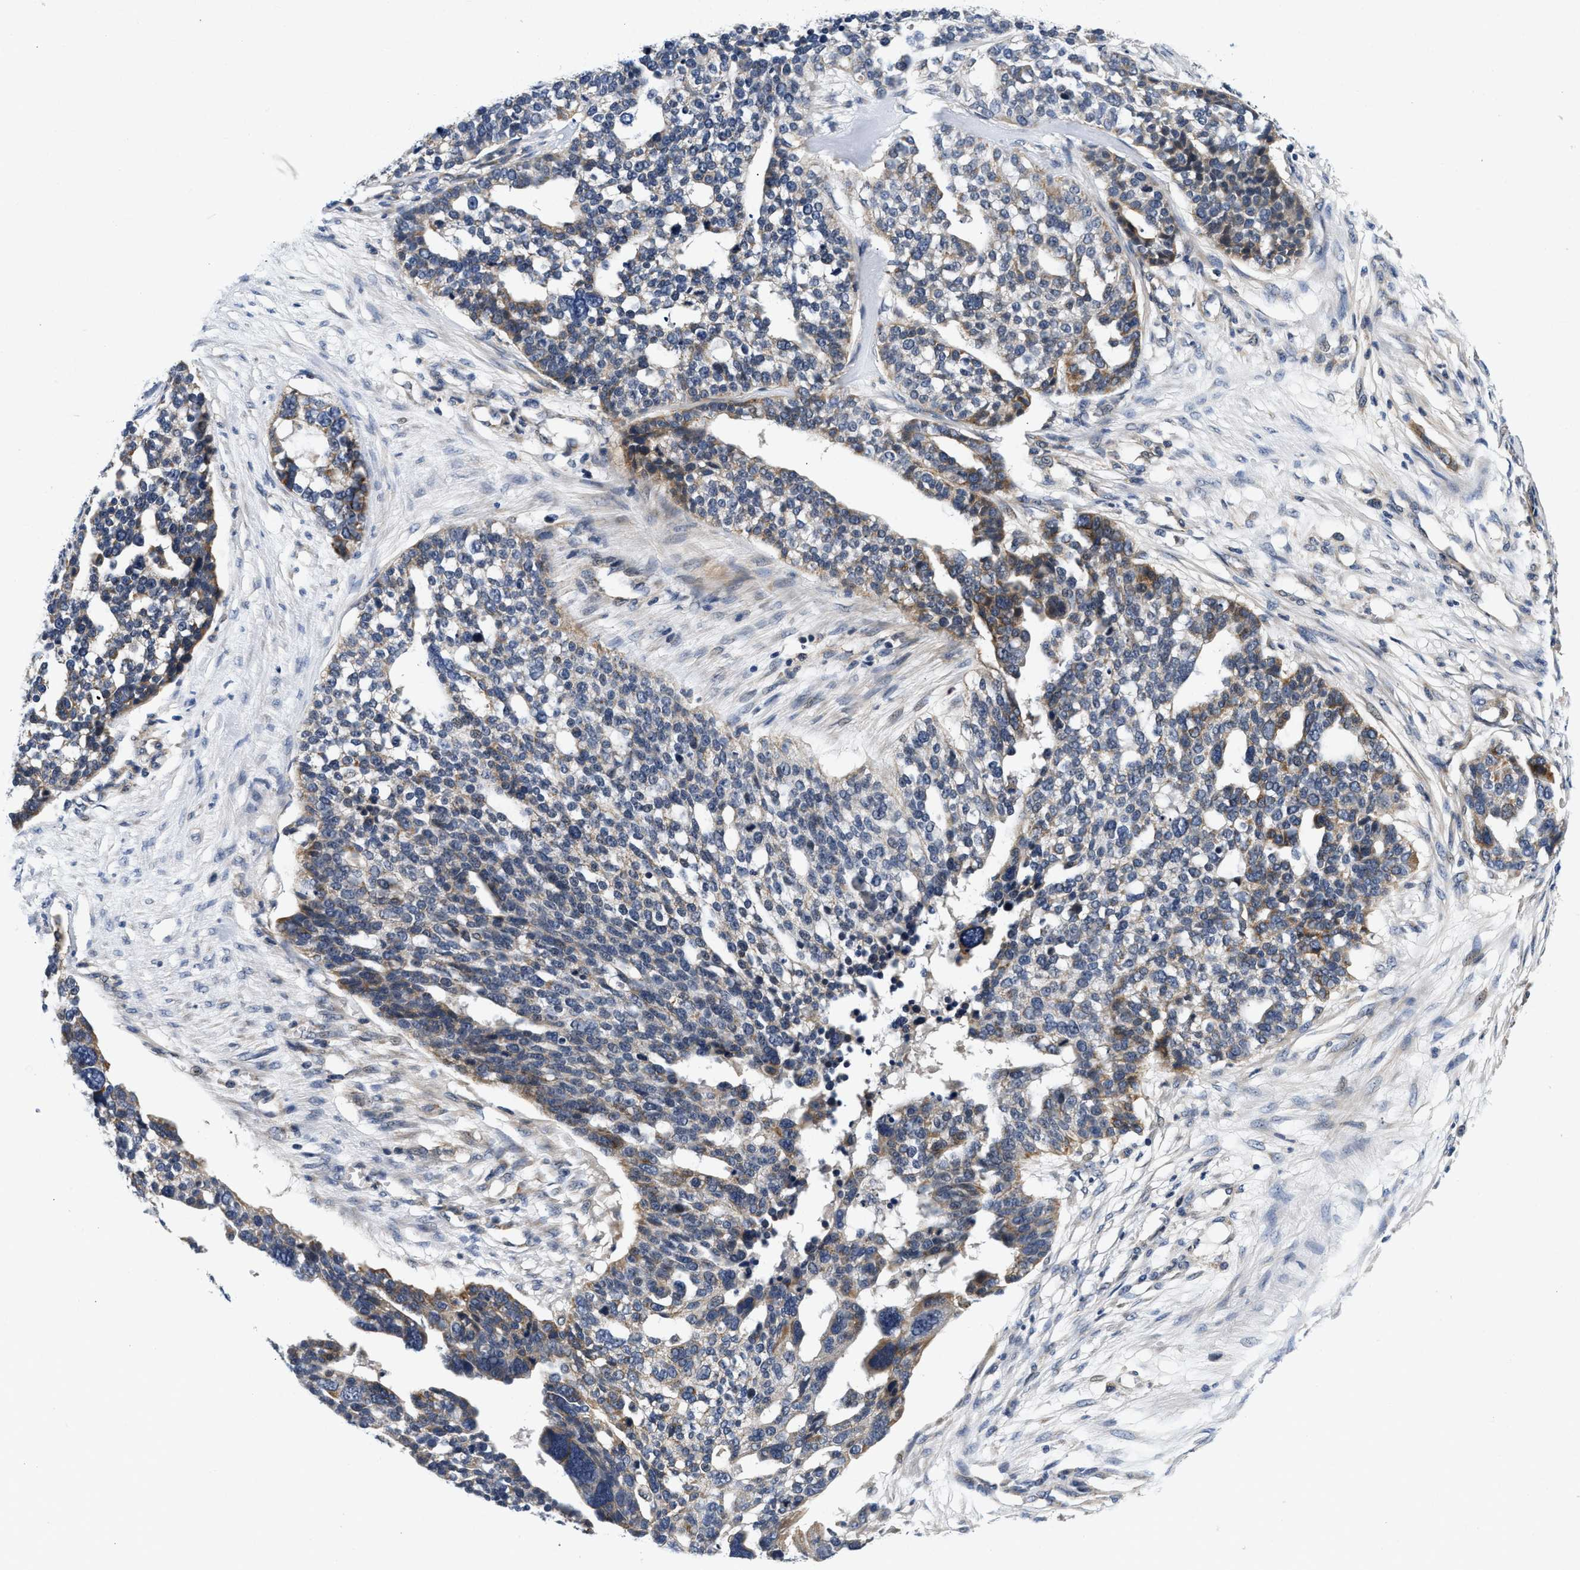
{"staining": {"intensity": "weak", "quantity": "25%-75%", "location": "cytoplasmic/membranous"}, "tissue": "ovarian cancer", "cell_type": "Tumor cells", "image_type": "cancer", "snomed": [{"axis": "morphology", "description": "Cystadenocarcinoma, serous, NOS"}, {"axis": "topography", "description": "Ovary"}], "caption": "Immunohistochemical staining of human ovarian cancer exhibits weak cytoplasmic/membranous protein expression in approximately 25%-75% of tumor cells.", "gene": "PDP1", "patient": {"sex": "female", "age": 59}}